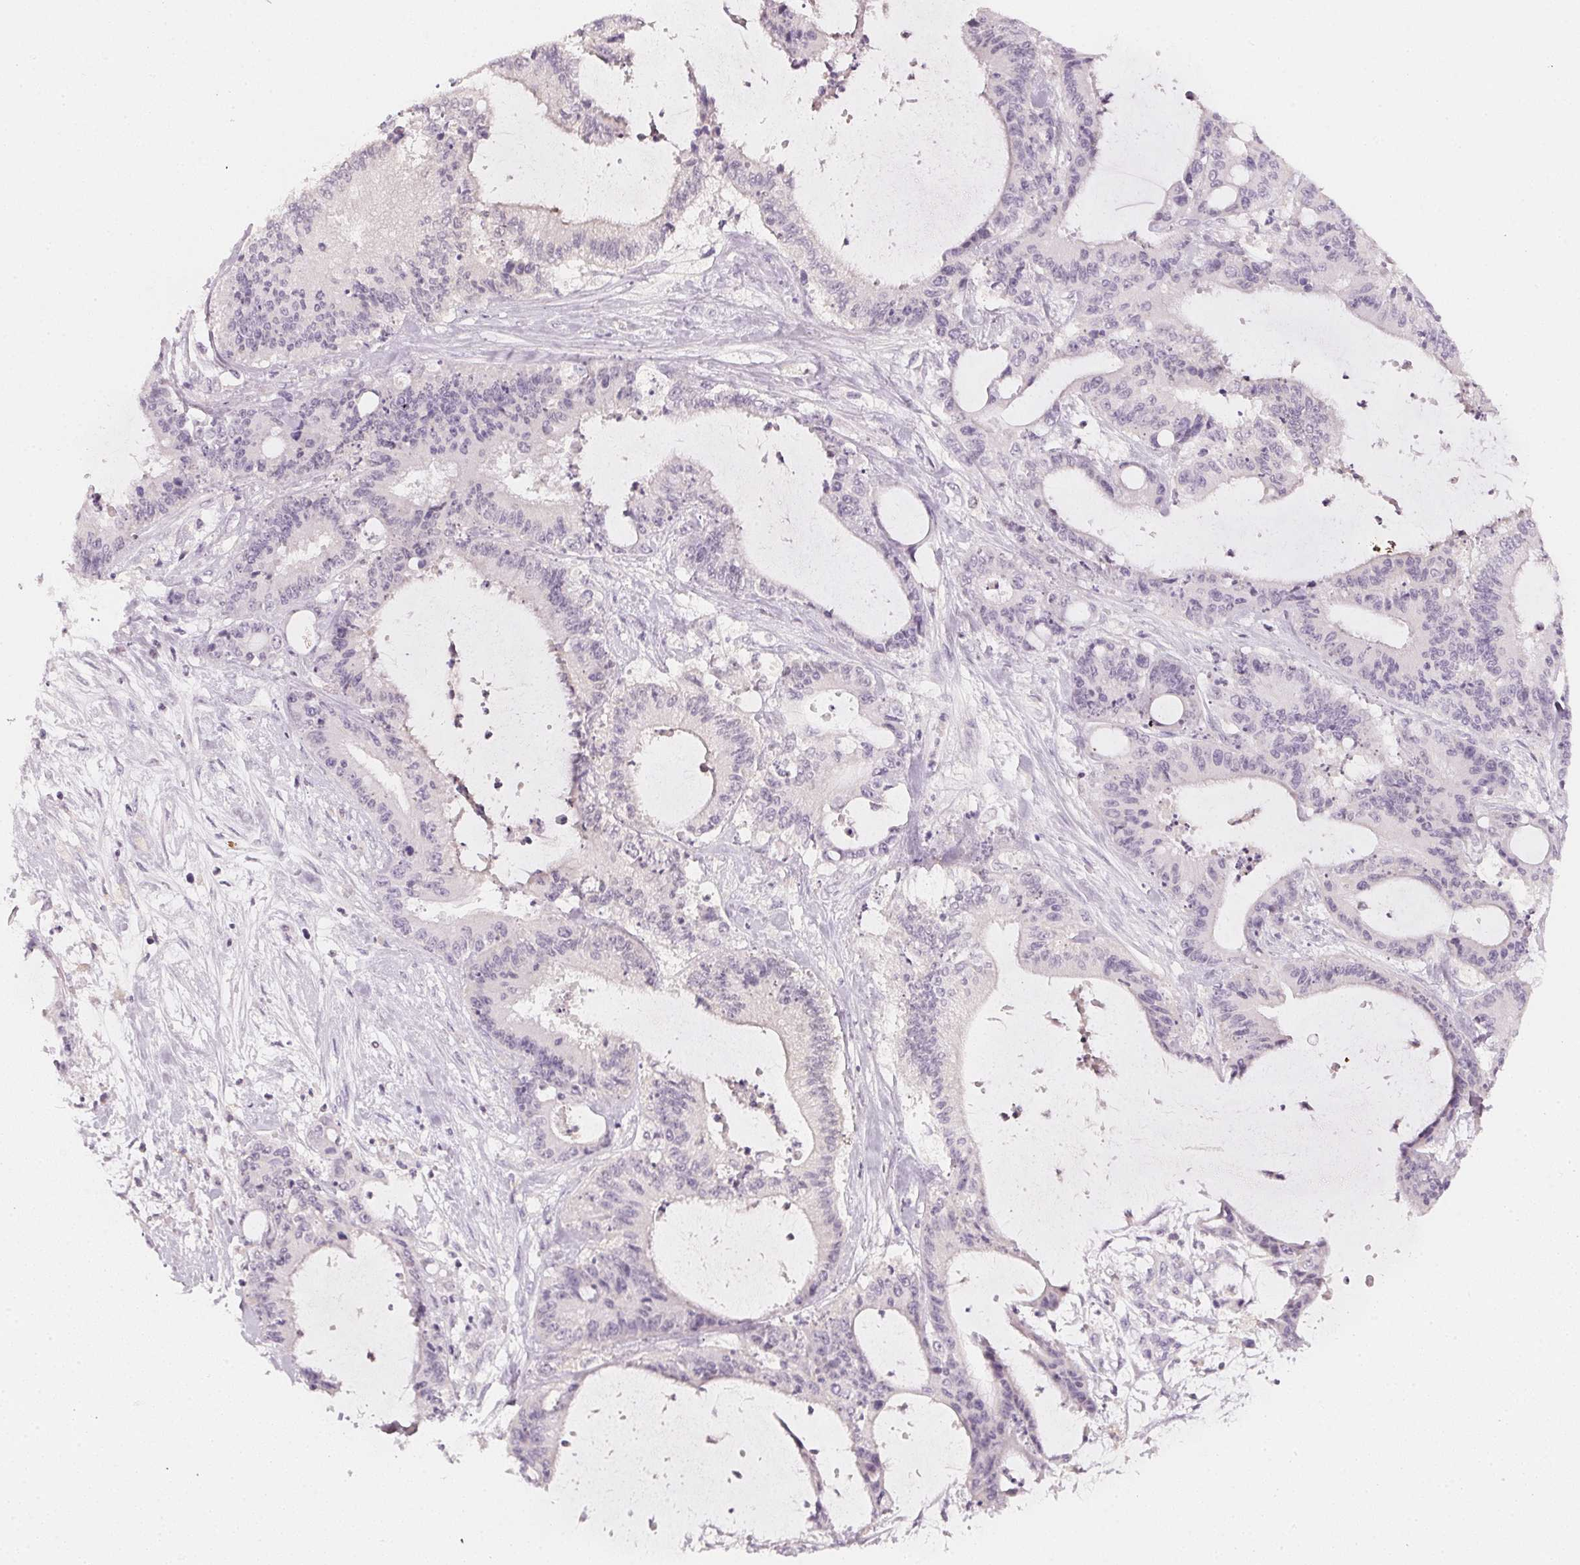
{"staining": {"intensity": "negative", "quantity": "none", "location": "none"}, "tissue": "liver cancer", "cell_type": "Tumor cells", "image_type": "cancer", "snomed": [{"axis": "morphology", "description": "Cholangiocarcinoma"}, {"axis": "topography", "description": "Liver"}], "caption": "An immunohistochemistry (IHC) photomicrograph of liver cancer is shown. There is no staining in tumor cells of liver cancer.", "gene": "CFAP276", "patient": {"sex": "female", "age": 73}}